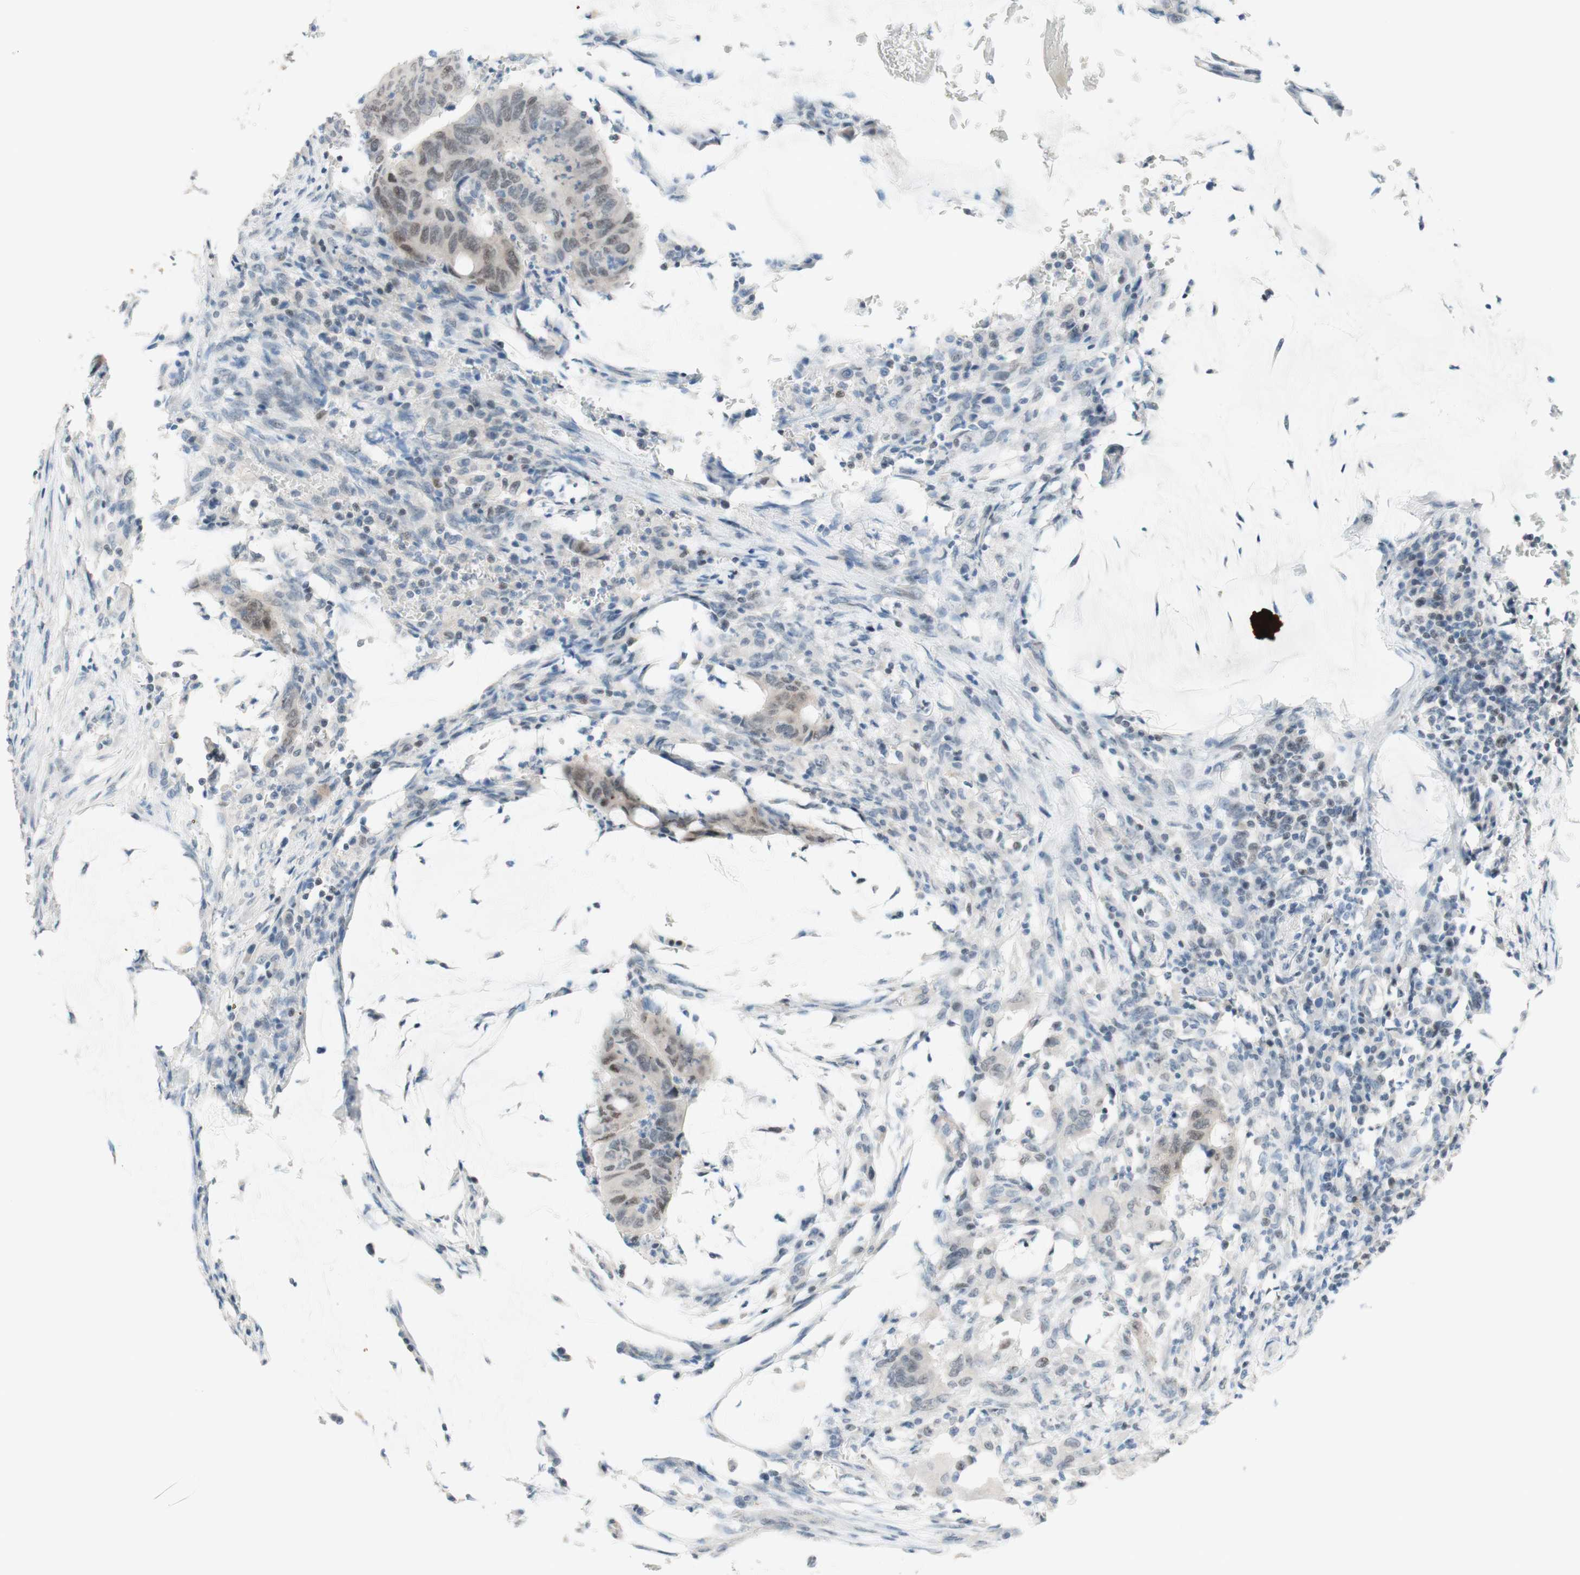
{"staining": {"intensity": "weak", "quantity": "25%-75%", "location": "nuclear"}, "tissue": "colorectal cancer", "cell_type": "Tumor cells", "image_type": "cancer", "snomed": [{"axis": "morphology", "description": "Normal tissue, NOS"}, {"axis": "morphology", "description": "Adenocarcinoma, NOS"}, {"axis": "topography", "description": "Rectum"}, {"axis": "topography", "description": "Peripheral nerve tissue"}], "caption": "Colorectal cancer (adenocarcinoma) tissue shows weak nuclear staining in approximately 25%-75% of tumor cells (DAB (3,3'-diaminobenzidine) IHC with brightfield microscopy, high magnification).", "gene": "JPH1", "patient": {"sex": "male", "age": 92}}